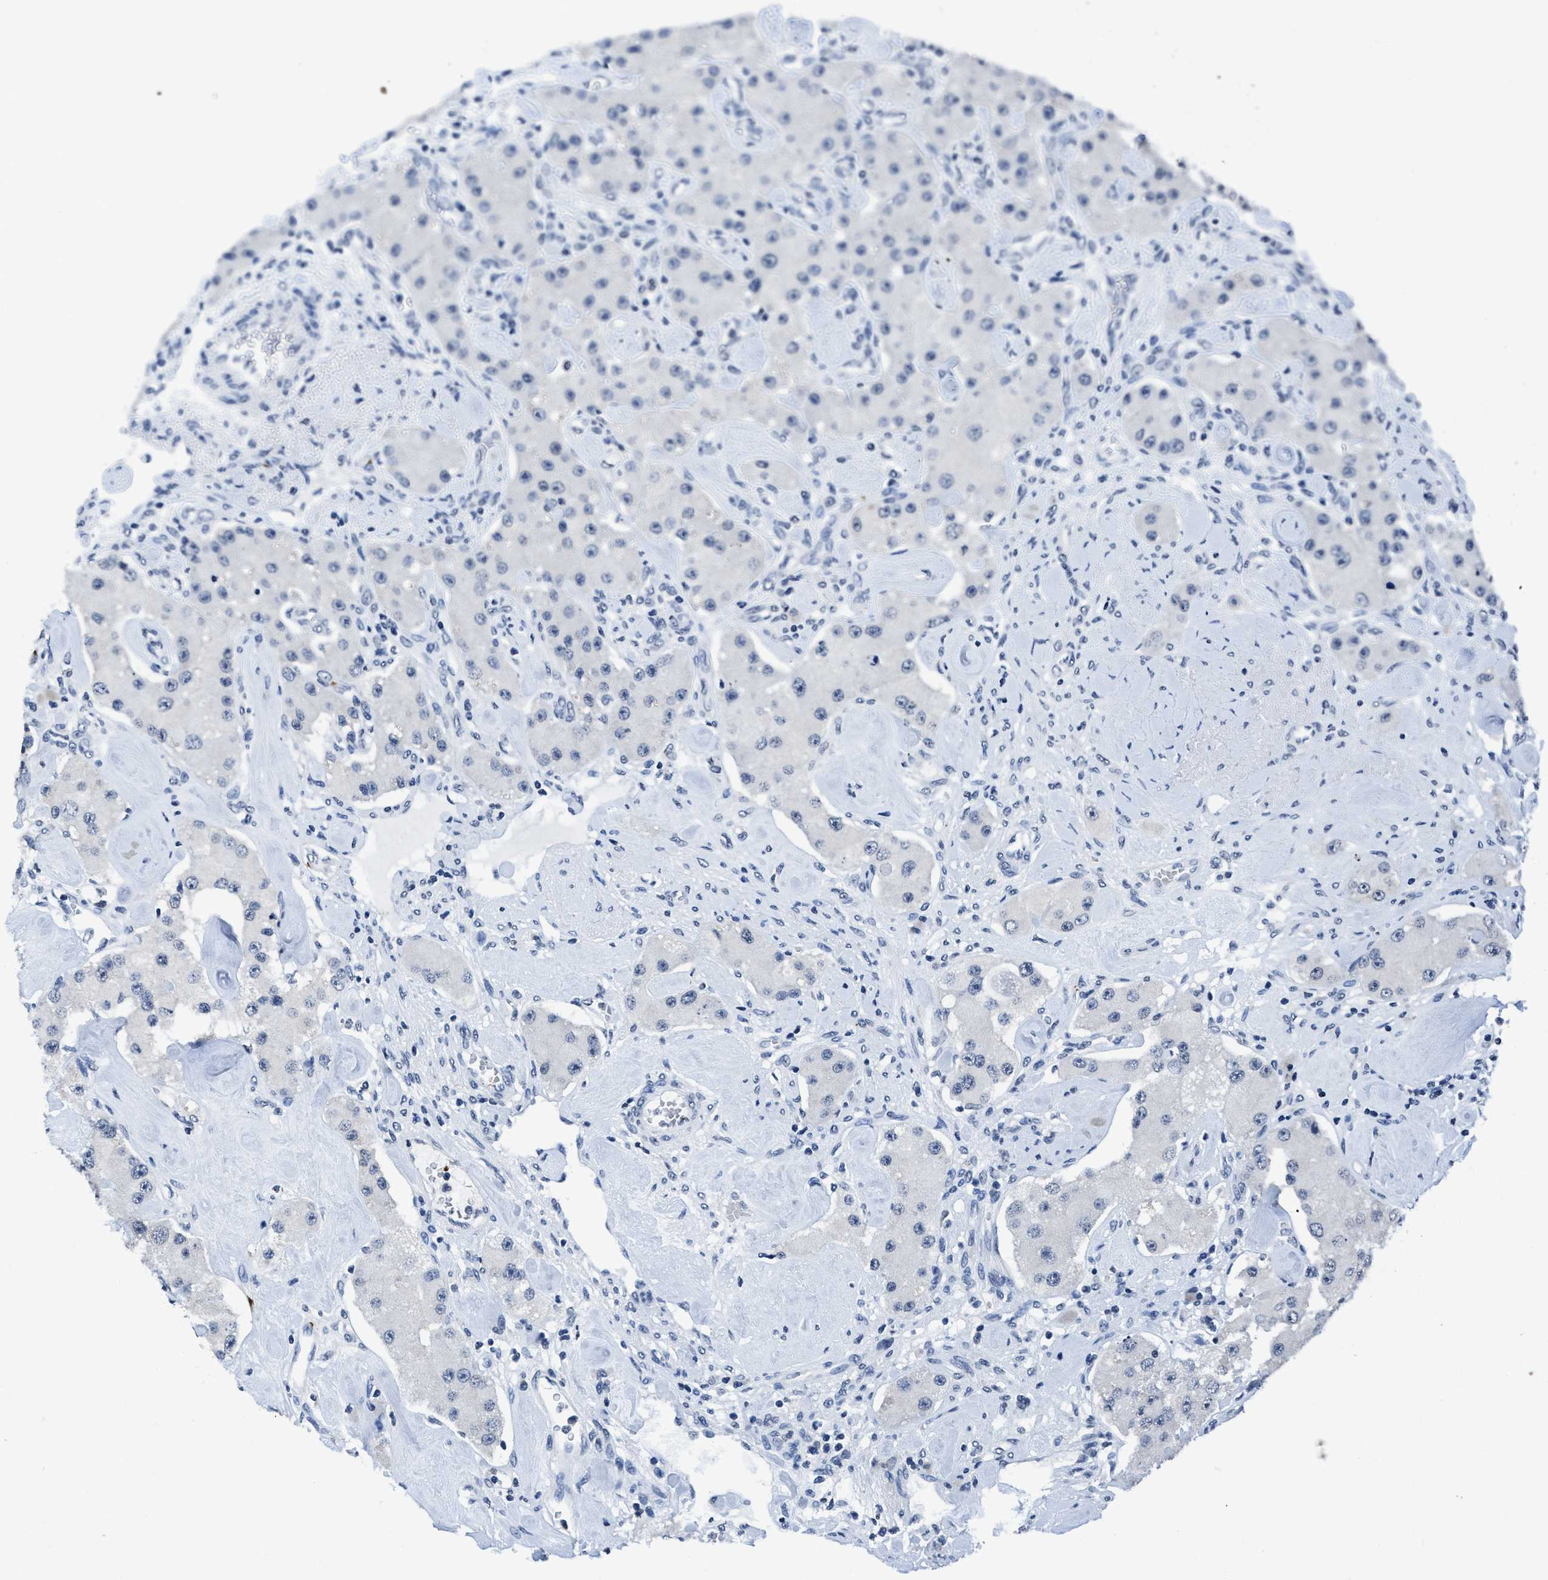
{"staining": {"intensity": "negative", "quantity": "none", "location": "none"}, "tissue": "carcinoid", "cell_type": "Tumor cells", "image_type": "cancer", "snomed": [{"axis": "morphology", "description": "Carcinoid, malignant, NOS"}, {"axis": "topography", "description": "Pancreas"}], "caption": "IHC of malignant carcinoid exhibits no expression in tumor cells.", "gene": "ITGA2B", "patient": {"sex": "male", "age": 41}}